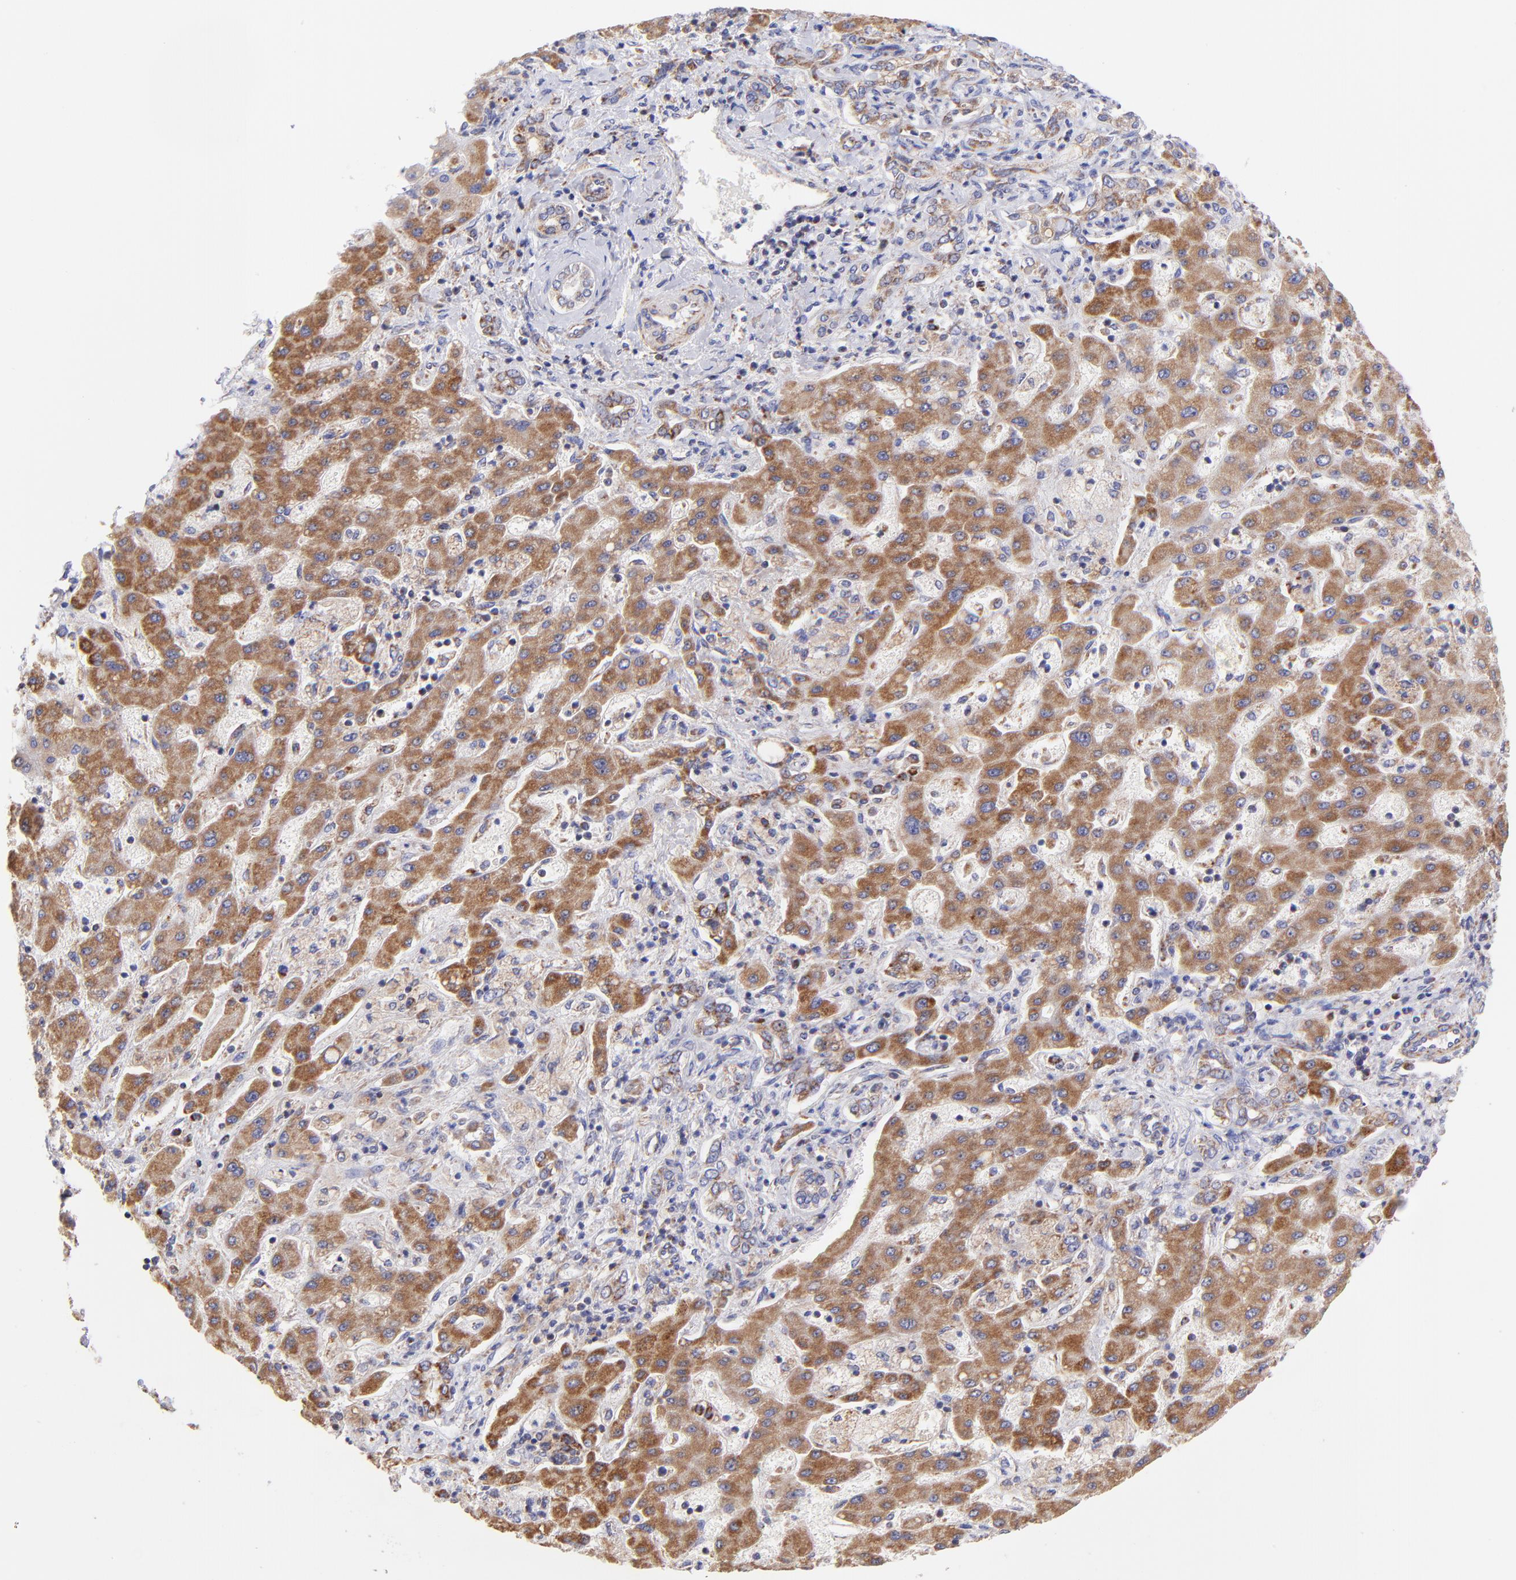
{"staining": {"intensity": "moderate", "quantity": ">75%", "location": "cytoplasmic/membranous"}, "tissue": "liver cancer", "cell_type": "Tumor cells", "image_type": "cancer", "snomed": [{"axis": "morphology", "description": "Cholangiocarcinoma"}, {"axis": "topography", "description": "Liver"}], "caption": "The histopathology image shows a brown stain indicating the presence of a protein in the cytoplasmic/membranous of tumor cells in liver cholangiocarcinoma. (IHC, brightfield microscopy, high magnification).", "gene": "NDUFB7", "patient": {"sex": "male", "age": 50}}